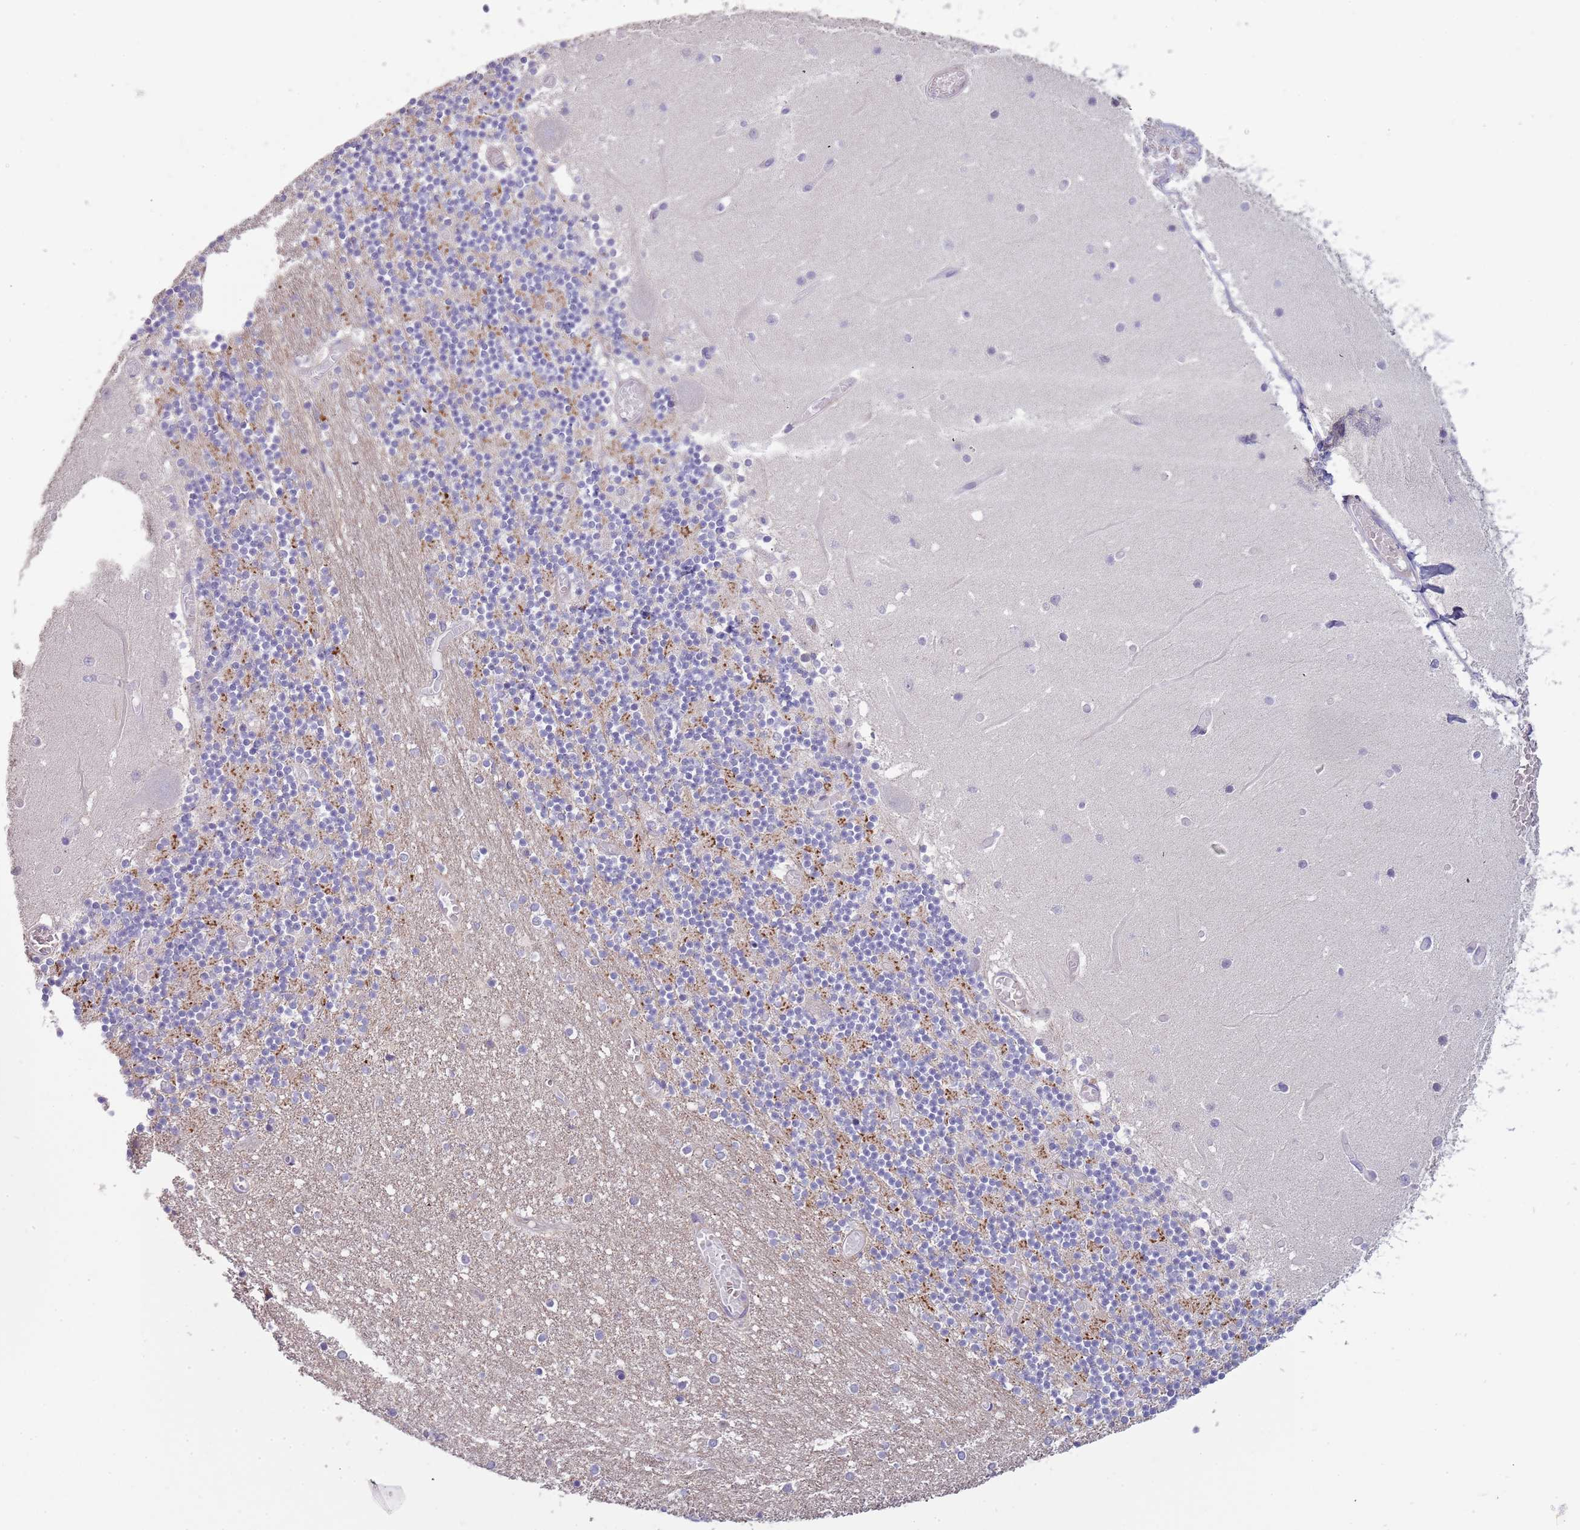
{"staining": {"intensity": "moderate", "quantity": "<25%", "location": "cytoplasmic/membranous"}, "tissue": "cerebellum", "cell_type": "Cells in granular layer", "image_type": "normal", "snomed": [{"axis": "morphology", "description": "Normal tissue, NOS"}, {"axis": "topography", "description": "Cerebellum"}], "caption": "Immunohistochemistry staining of unremarkable cerebellum, which displays low levels of moderate cytoplasmic/membranous positivity in approximately <25% of cells in granular layer indicating moderate cytoplasmic/membranous protein staining. The staining was performed using DAB (brown) for protein detection and nuclei were counterstained in hematoxylin (blue).", "gene": "SUSD1", "patient": {"sex": "female", "age": 28}}